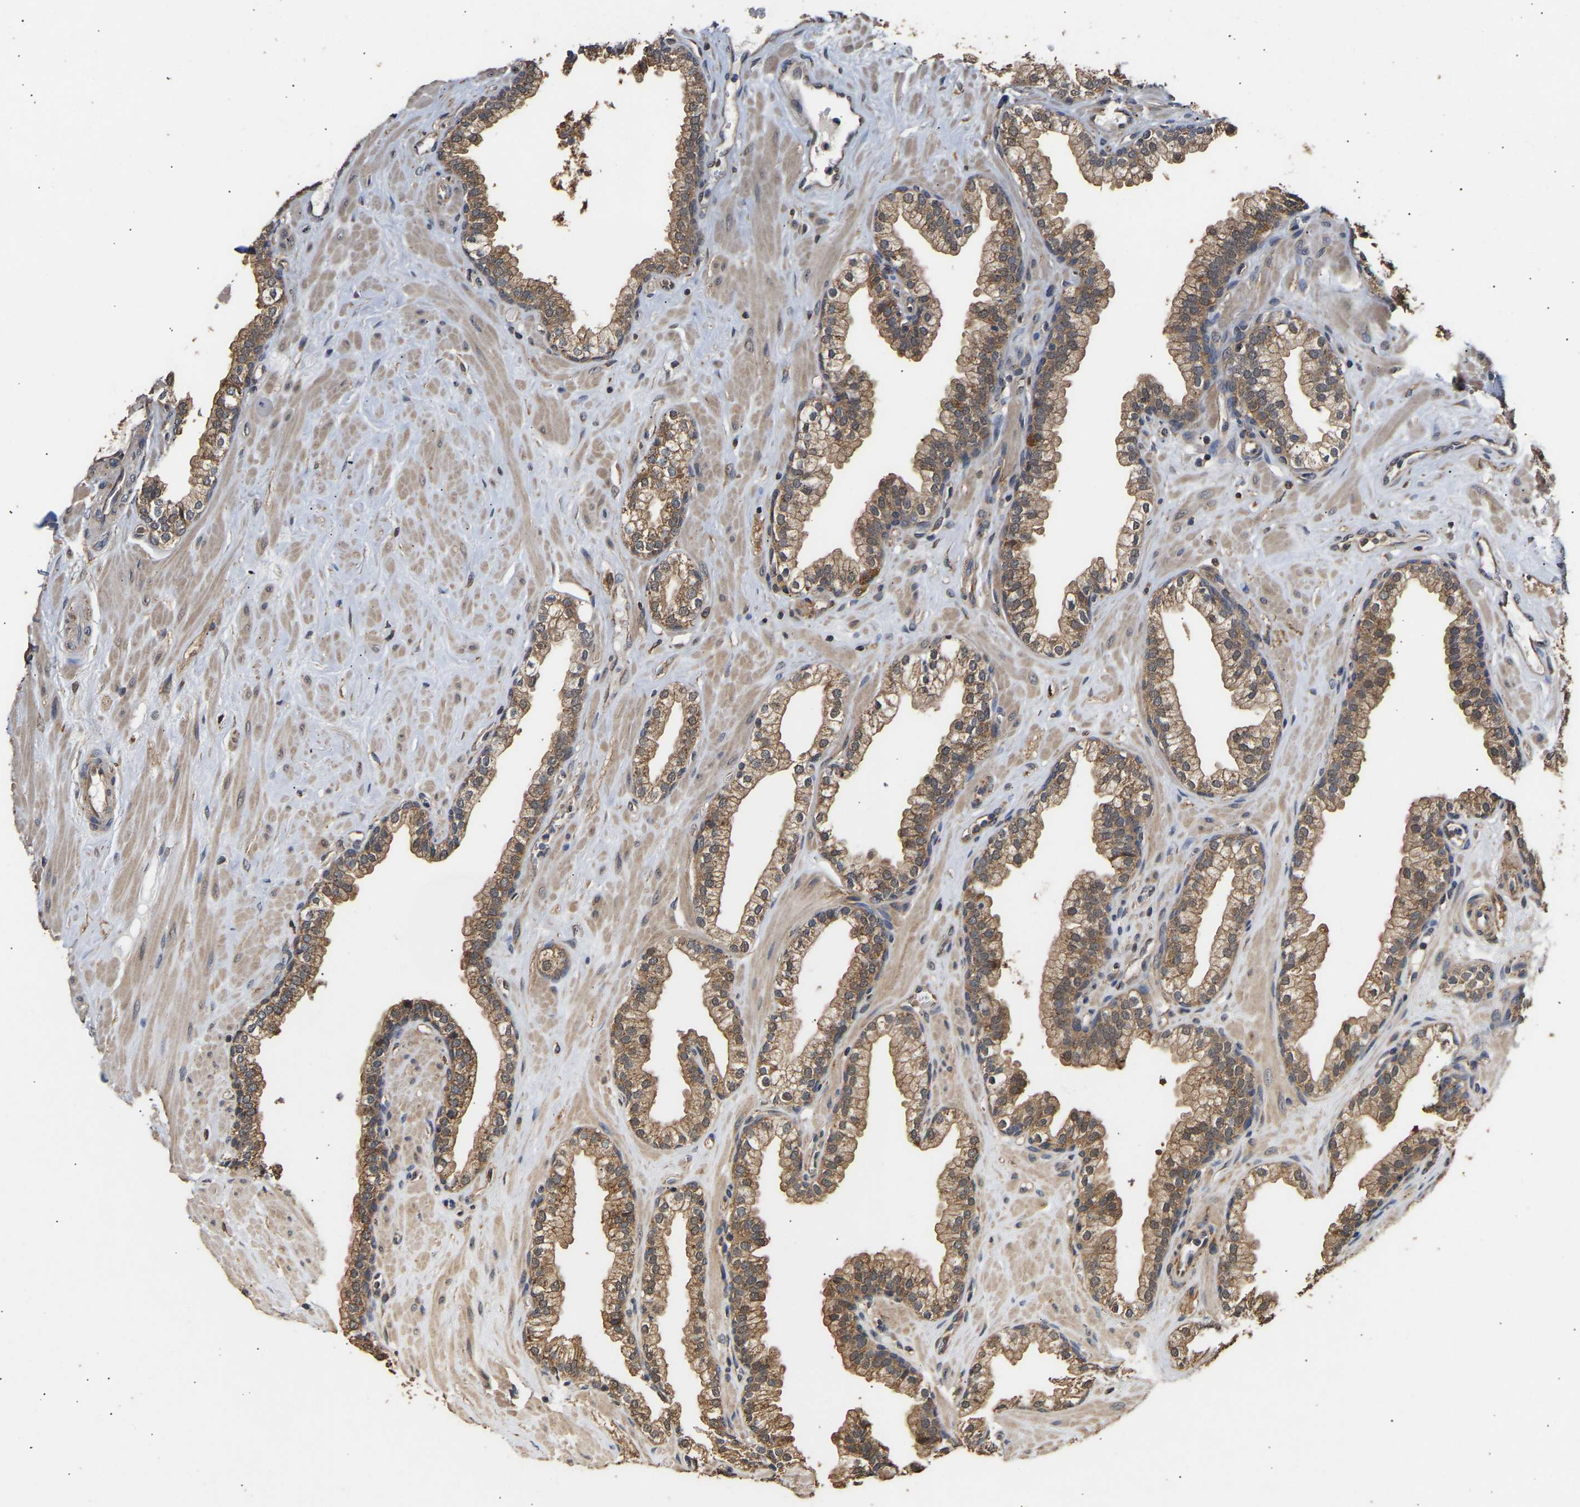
{"staining": {"intensity": "moderate", "quantity": ">75%", "location": "cytoplasmic/membranous"}, "tissue": "prostate", "cell_type": "Glandular cells", "image_type": "normal", "snomed": [{"axis": "morphology", "description": "Normal tissue, NOS"}, {"axis": "morphology", "description": "Urothelial carcinoma, Low grade"}, {"axis": "topography", "description": "Urinary bladder"}, {"axis": "topography", "description": "Prostate"}], "caption": "A high-resolution micrograph shows immunohistochemistry (IHC) staining of normal prostate, which reveals moderate cytoplasmic/membranous expression in about >75% of glandular cells. (DAB (3,3'-diaminobenzidine) IHC, brown staining for protein, blue staining for nuclei).", "gene": "ZNF26", "patient": {"sex": "male", "age": 60}}